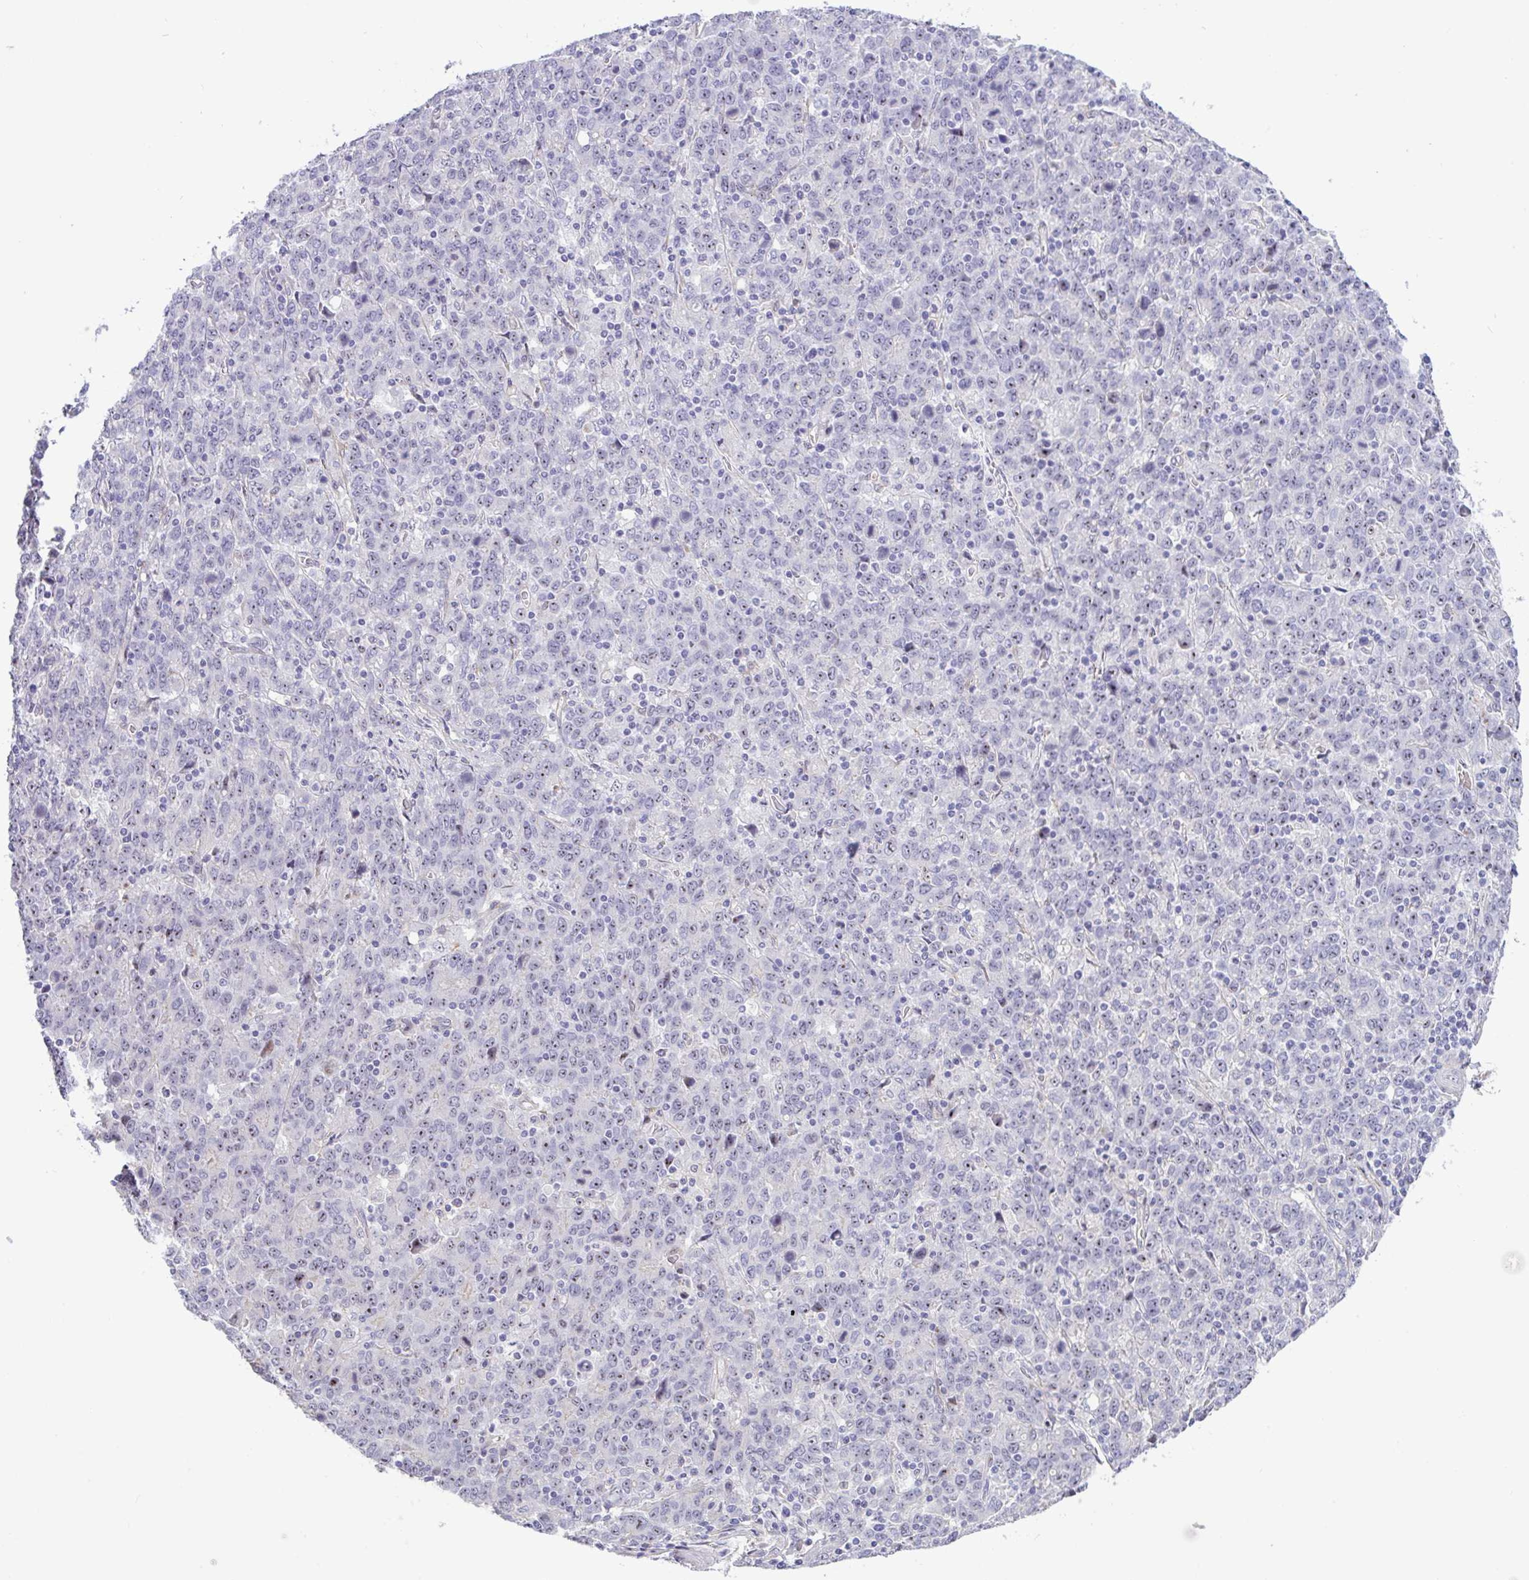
{"staining": {"intensity": "moderate", "quantity": "25%-75%", "location": "nuclear"}, "tissue": "stomach cancer", "cell_type": "Tumor cells", "image_type": "cancer", "snomed": [{"axis": "morphology", "description": "Adenocarcinoma, NOS"}, {"axis": "topography", "description": "Stomach, upper"}], "caption": "Adenocarcinoma (stomach) was stained to show a protein in brown. There is medium levels of moderate nuclear staining in about 25%-75% of tumor cells.", "gene": "MXRA8", "patient": {"sex": "male", "age": 69}}